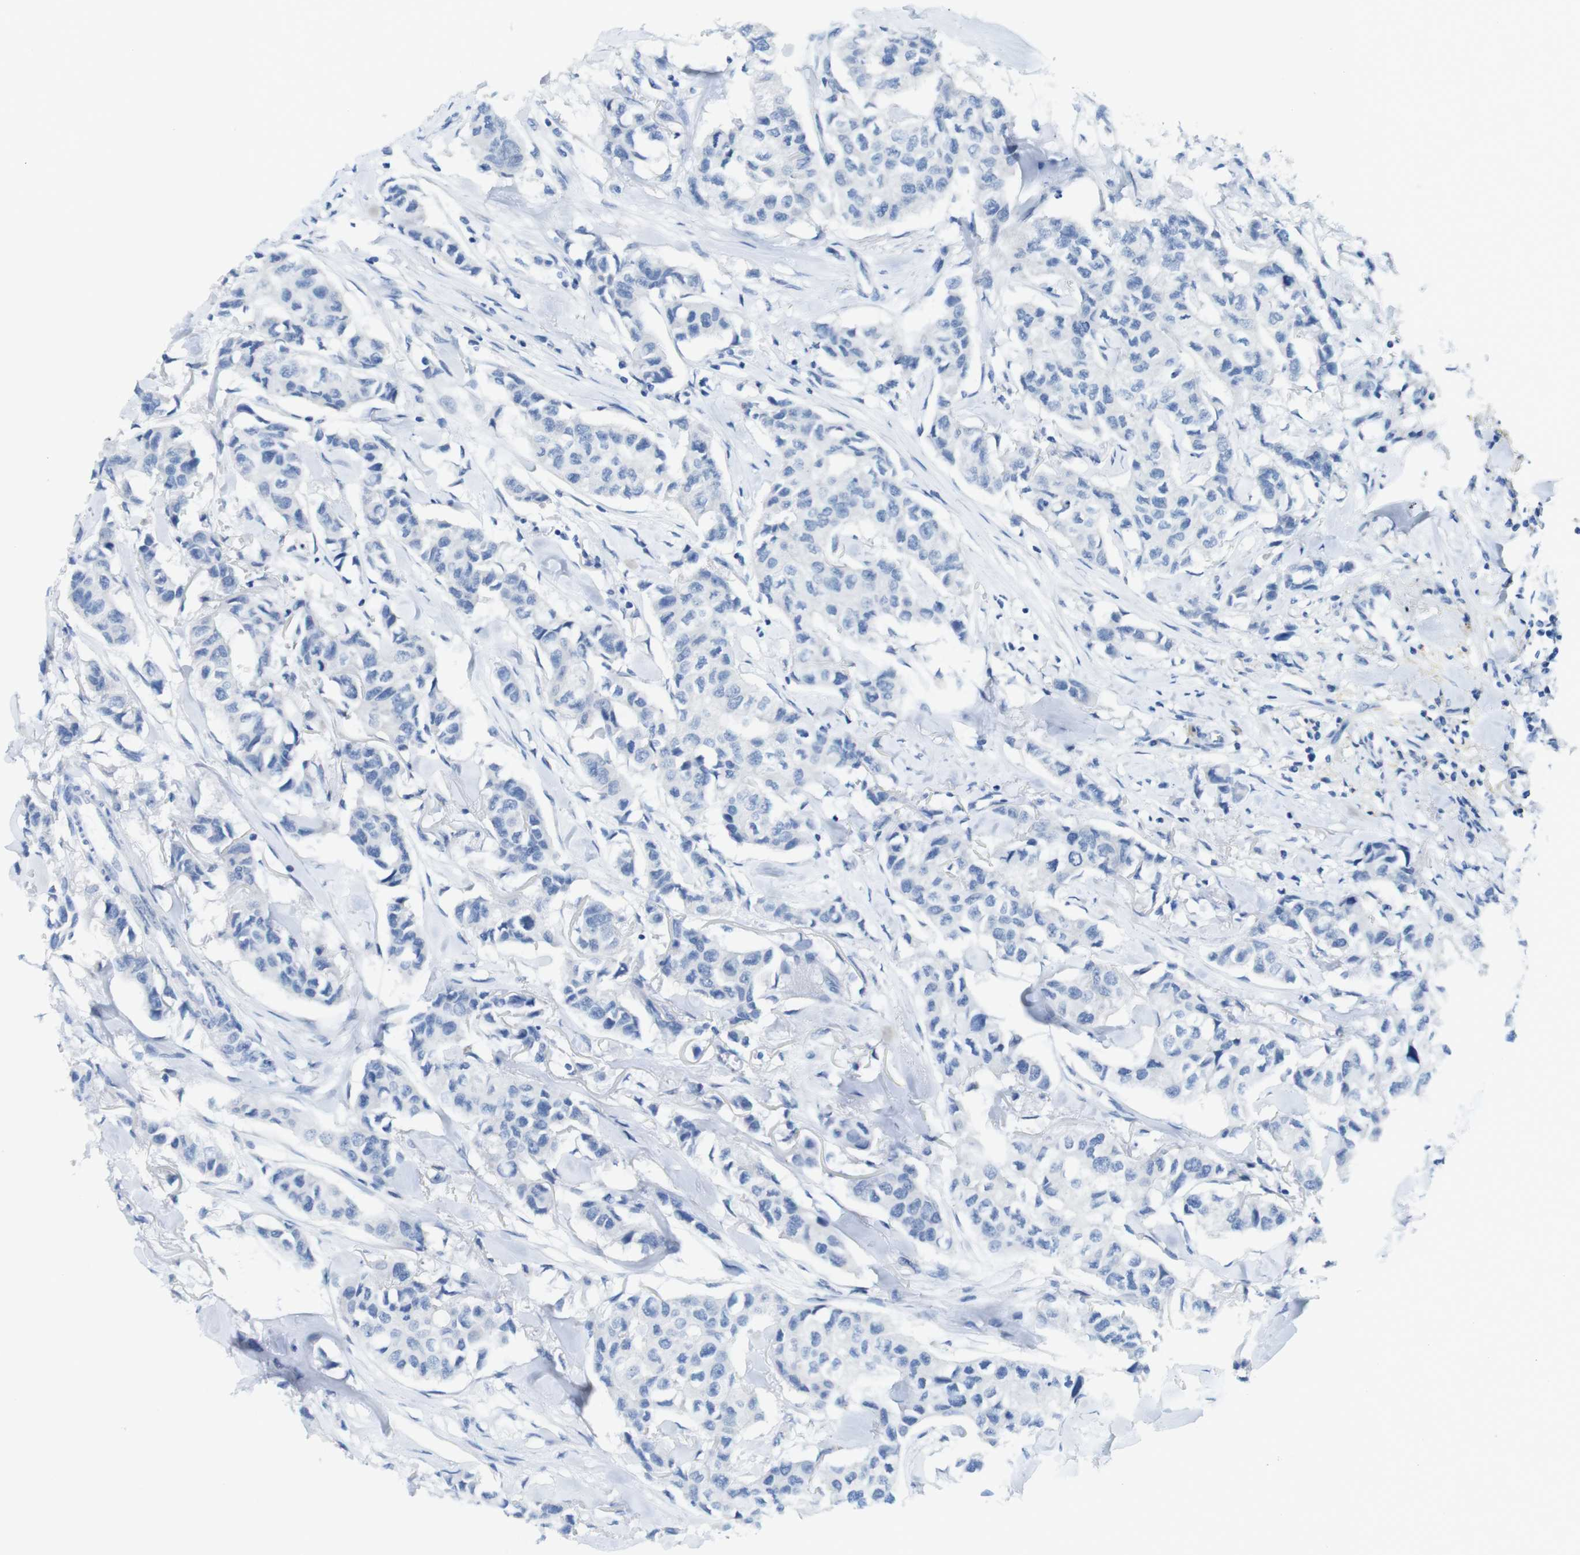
{"staining": {"intensity": "negative", "quantity": "none", "location": "none"}, "tissue": "breast cancer", "cell_type": "Tumor cells", "image_type": "cancer", "snomed": [{"axis": "morphology", "description": "Duct carcinoma"}, {"axis": "topography", "description": "Breast"}], "caption": "The image reveals no significant staining in tumor cells of breast cancer (infiltrating ductal carcinoma).", "gene": "OPN1SW", "patient": {"sex": "female", "age": 80}}